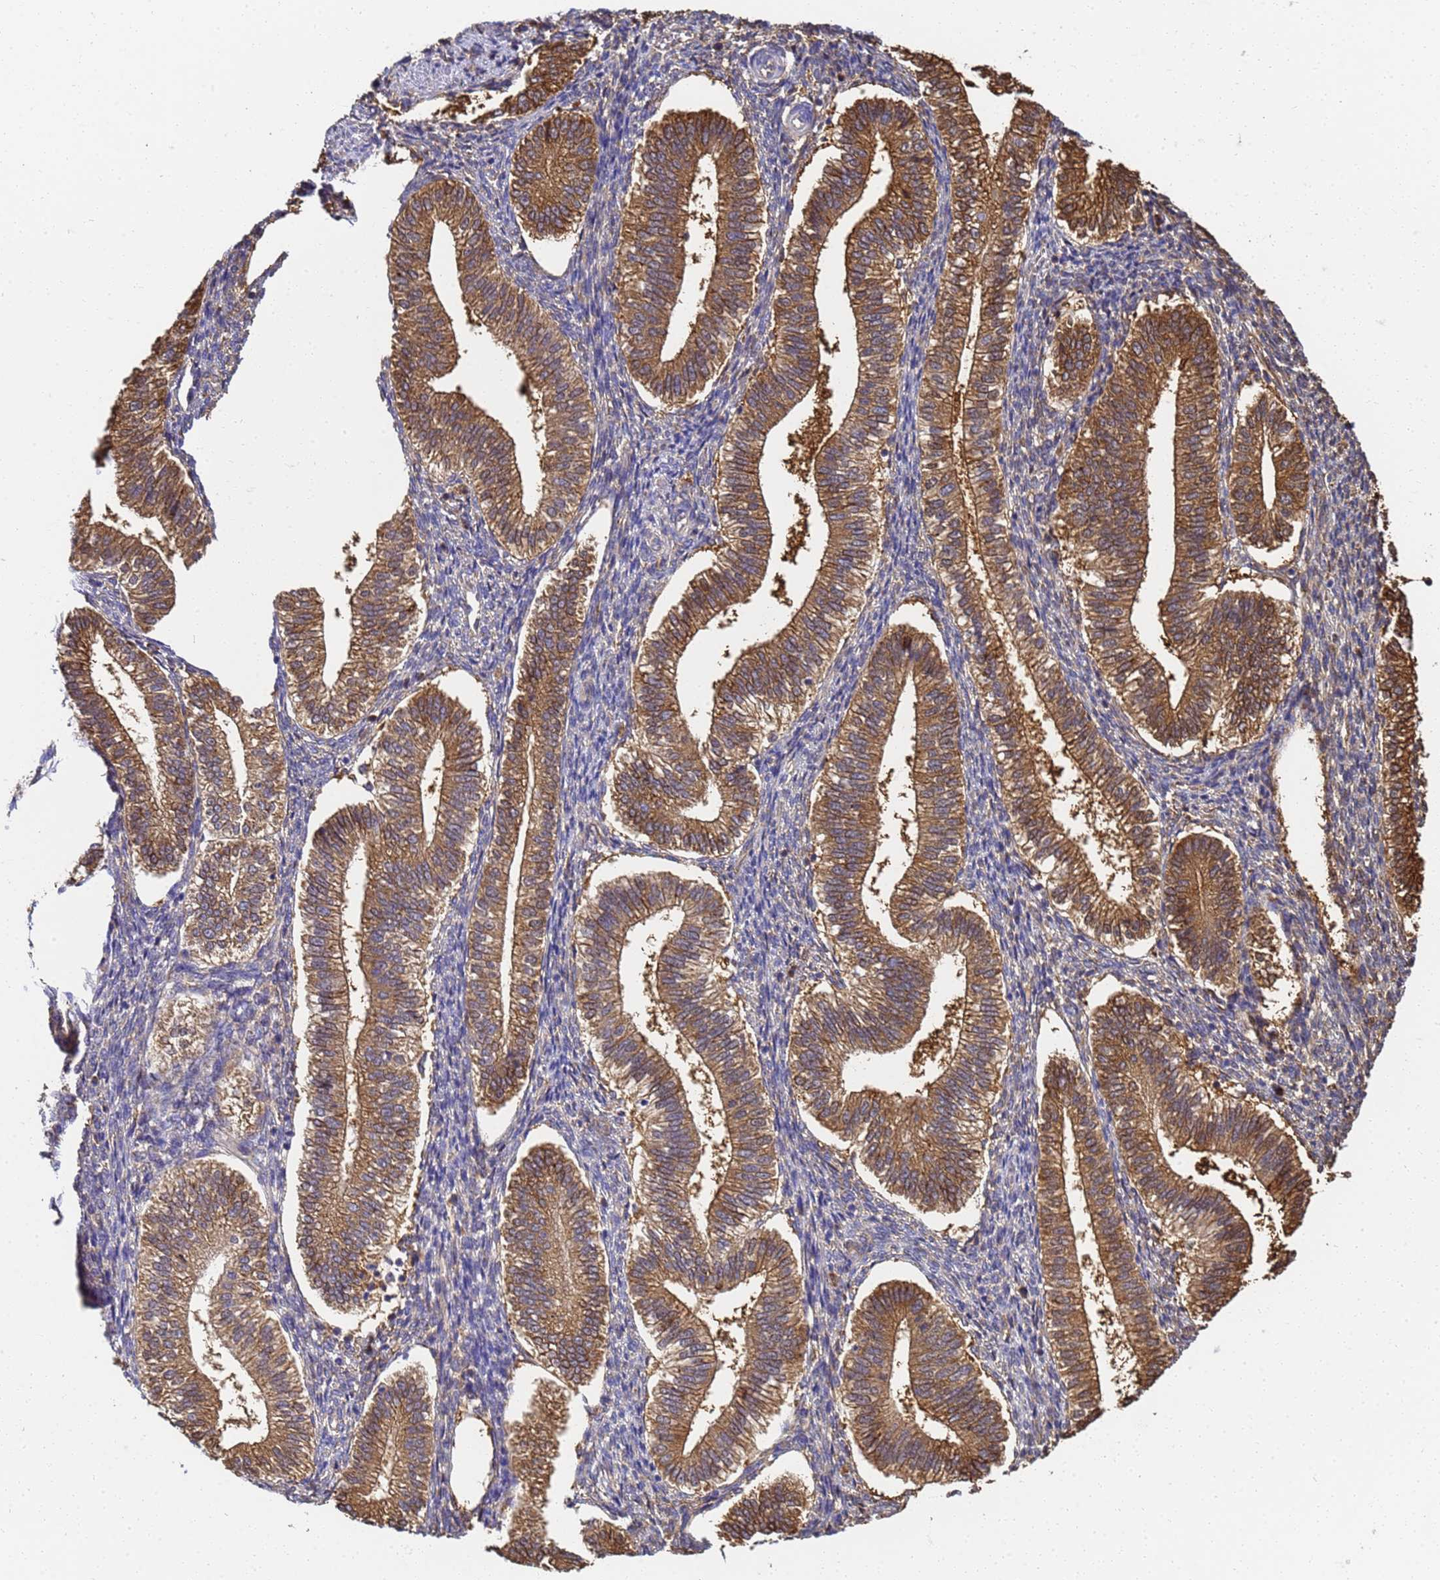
{"staining": {"intensity": "moderate", "quantity": "25%-75%", "location": "cytoplasmic/membranous"}, "tissue": "endometrium", "cell_type": "Cells in endometrial stroma", "image_type": "normal", "snomed": [{"axis": "morphology", "description": "Normal tissue, NOS"}, {"axis": "topography", "description": "Endometrium"}], "caption": "IHC (DAB (3,3'-diaminobenzidine)) staining of normal endometrium displays moderate cytoplasmic/membranous protein positivity in approximately 25%-75% of cells in endometrial stroma.", "gene": "NME1", "patient": {"sex": "female", "age": 25}}